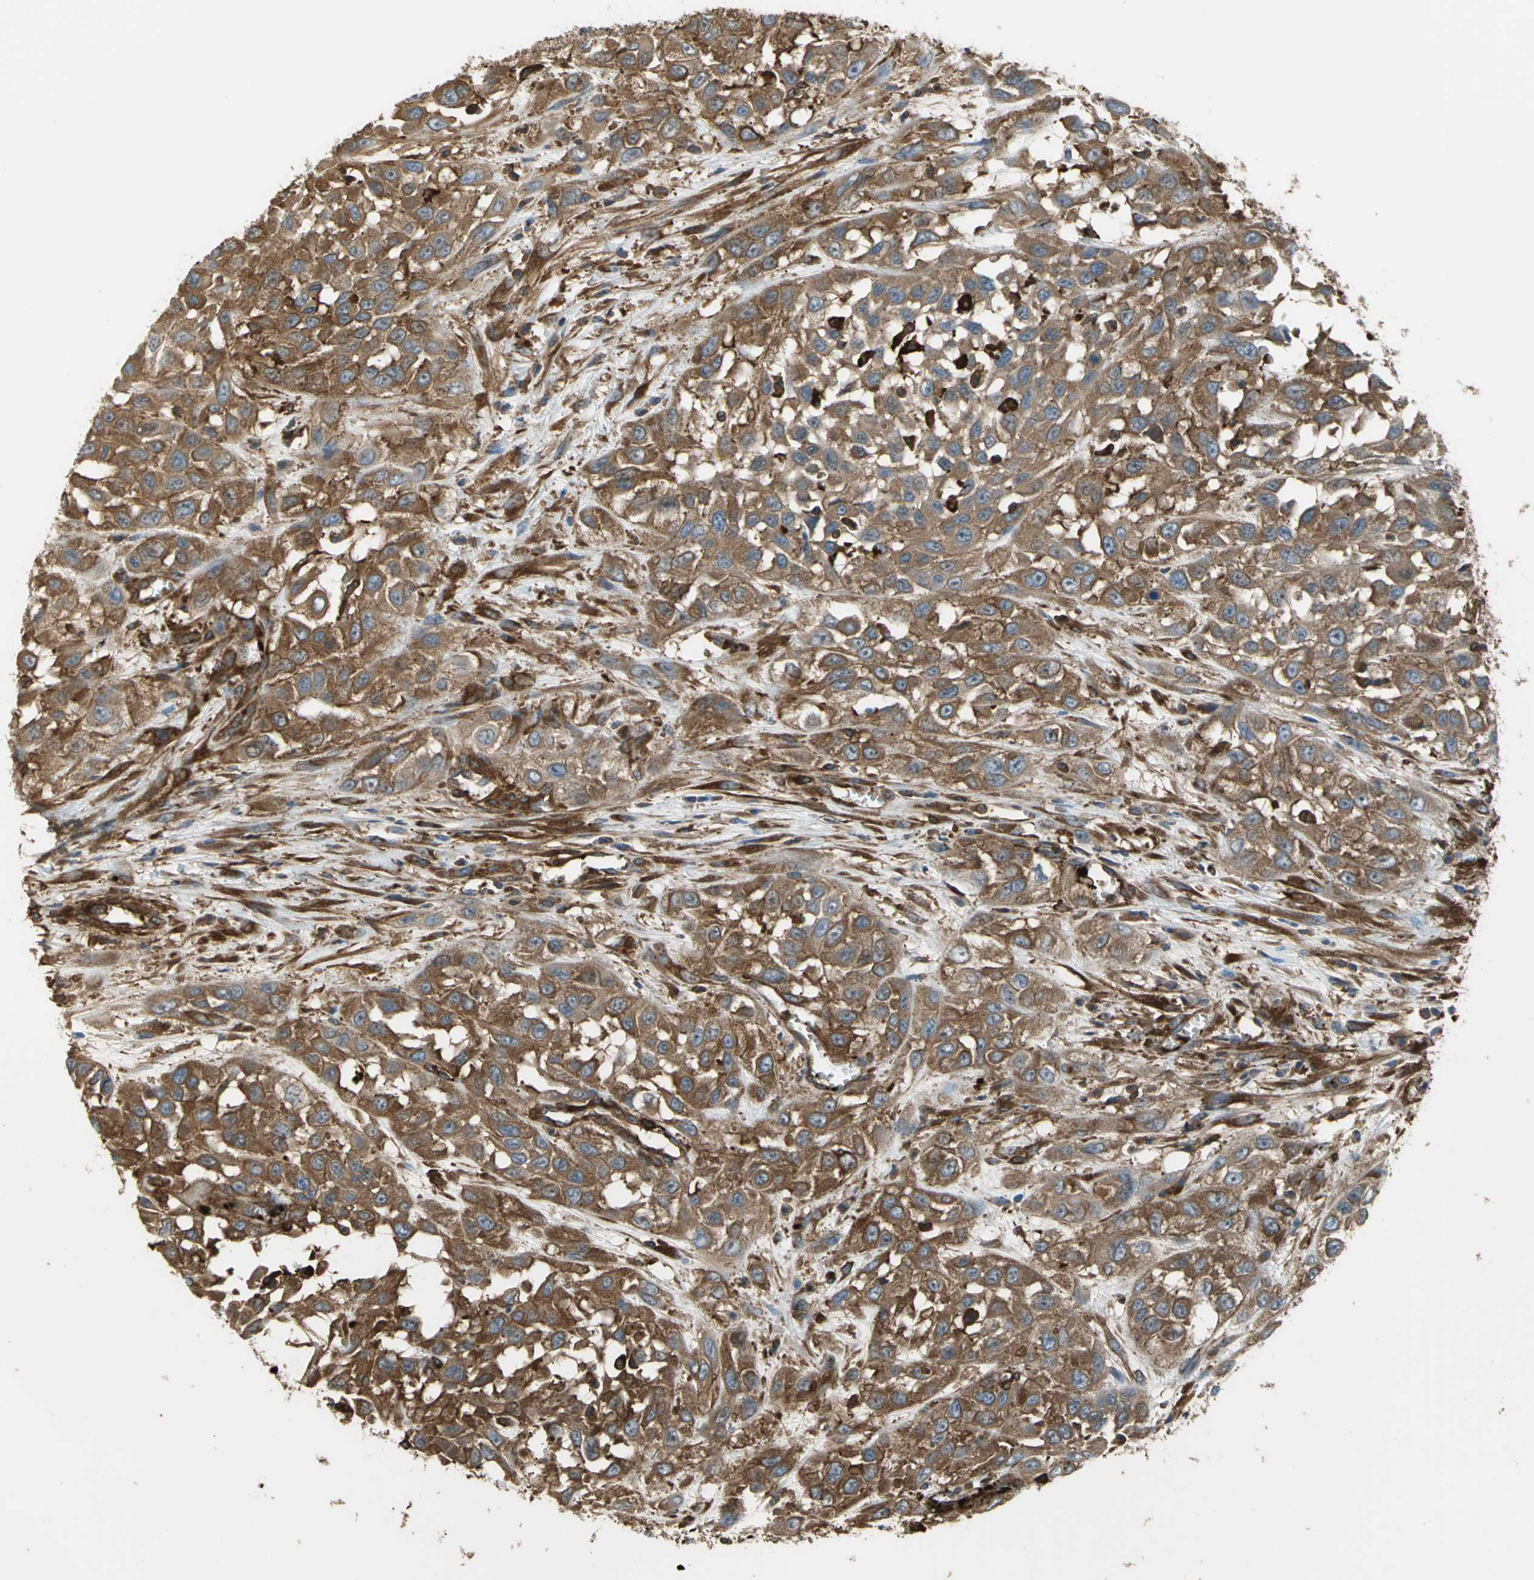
{"staining": {"intensity": "strong", "quantity": ">75%", "location": "cytoplasmic/membranous"}, "tissue": "urothelial cancer", "cell_type": "Tumor cells", "image_type": "cancer", "snomed": [{"axis": "morphology", "description": "Urothelial carcinoma, High grade"}, {"axis": "topography", "description": "Urinary bladder"}], "caption": "Urothelial cancer was stained to show a protein in brown. There is high levels of strong cytoplasmic/membranous expression in approximately >75% of tumor cells.", "gene": "TLN1", "patient": {"sex": "male", "age": 57}}